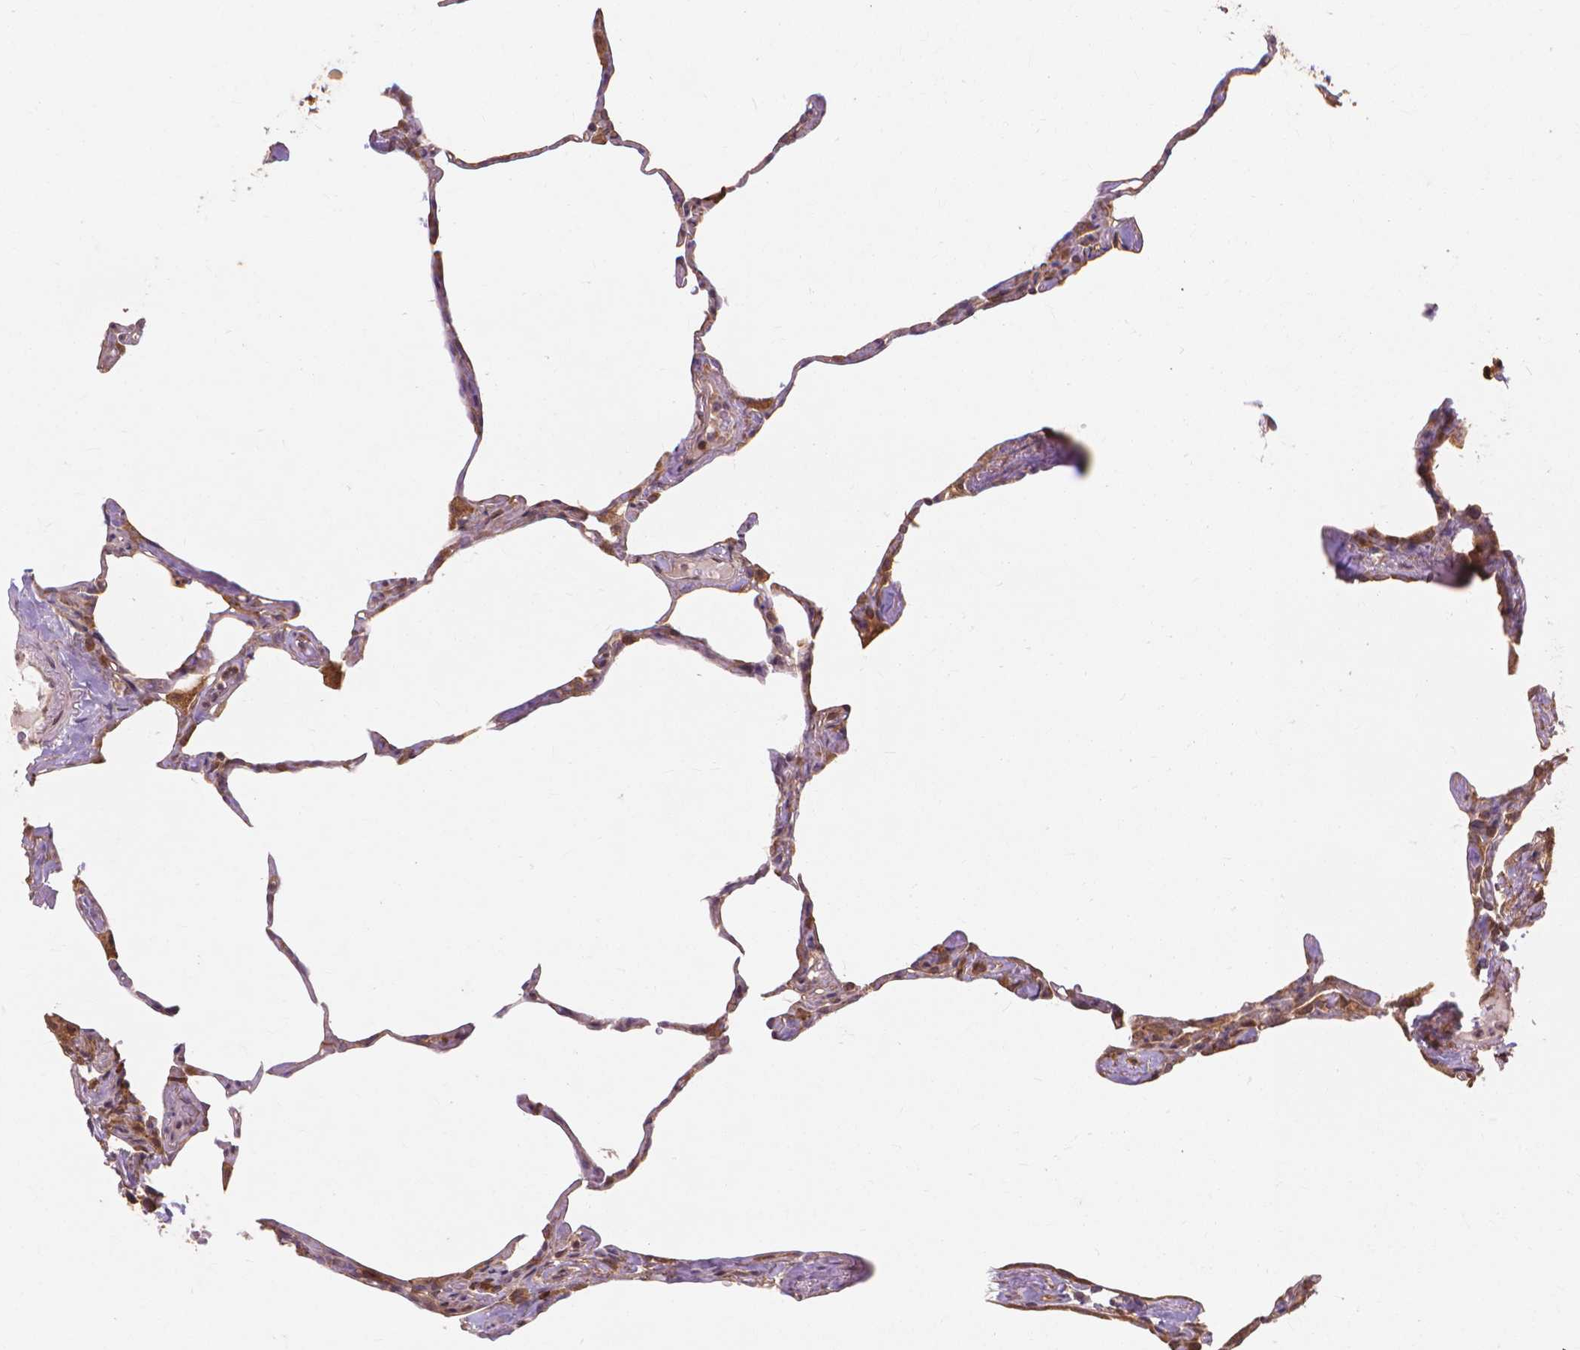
{"staining": {"intensity": "moderate", "quantity": ">75%", "location": "cytoplasmic/membranous"}, "tissue": "lung", "cell_type": "Alveolar cells", "image_type": "normal", "snomed": [{"axis": "morphology", "description": "Normal tissue, NOS"}, {"axis": "topography", "description": "Lung"}], "caption": "Benign lung displays moderate cytoplasmic/membranous positivity in about >75% of alveolar cells.", "gene": "TAB2", "patient": {"sex": "male", "age": 65}}